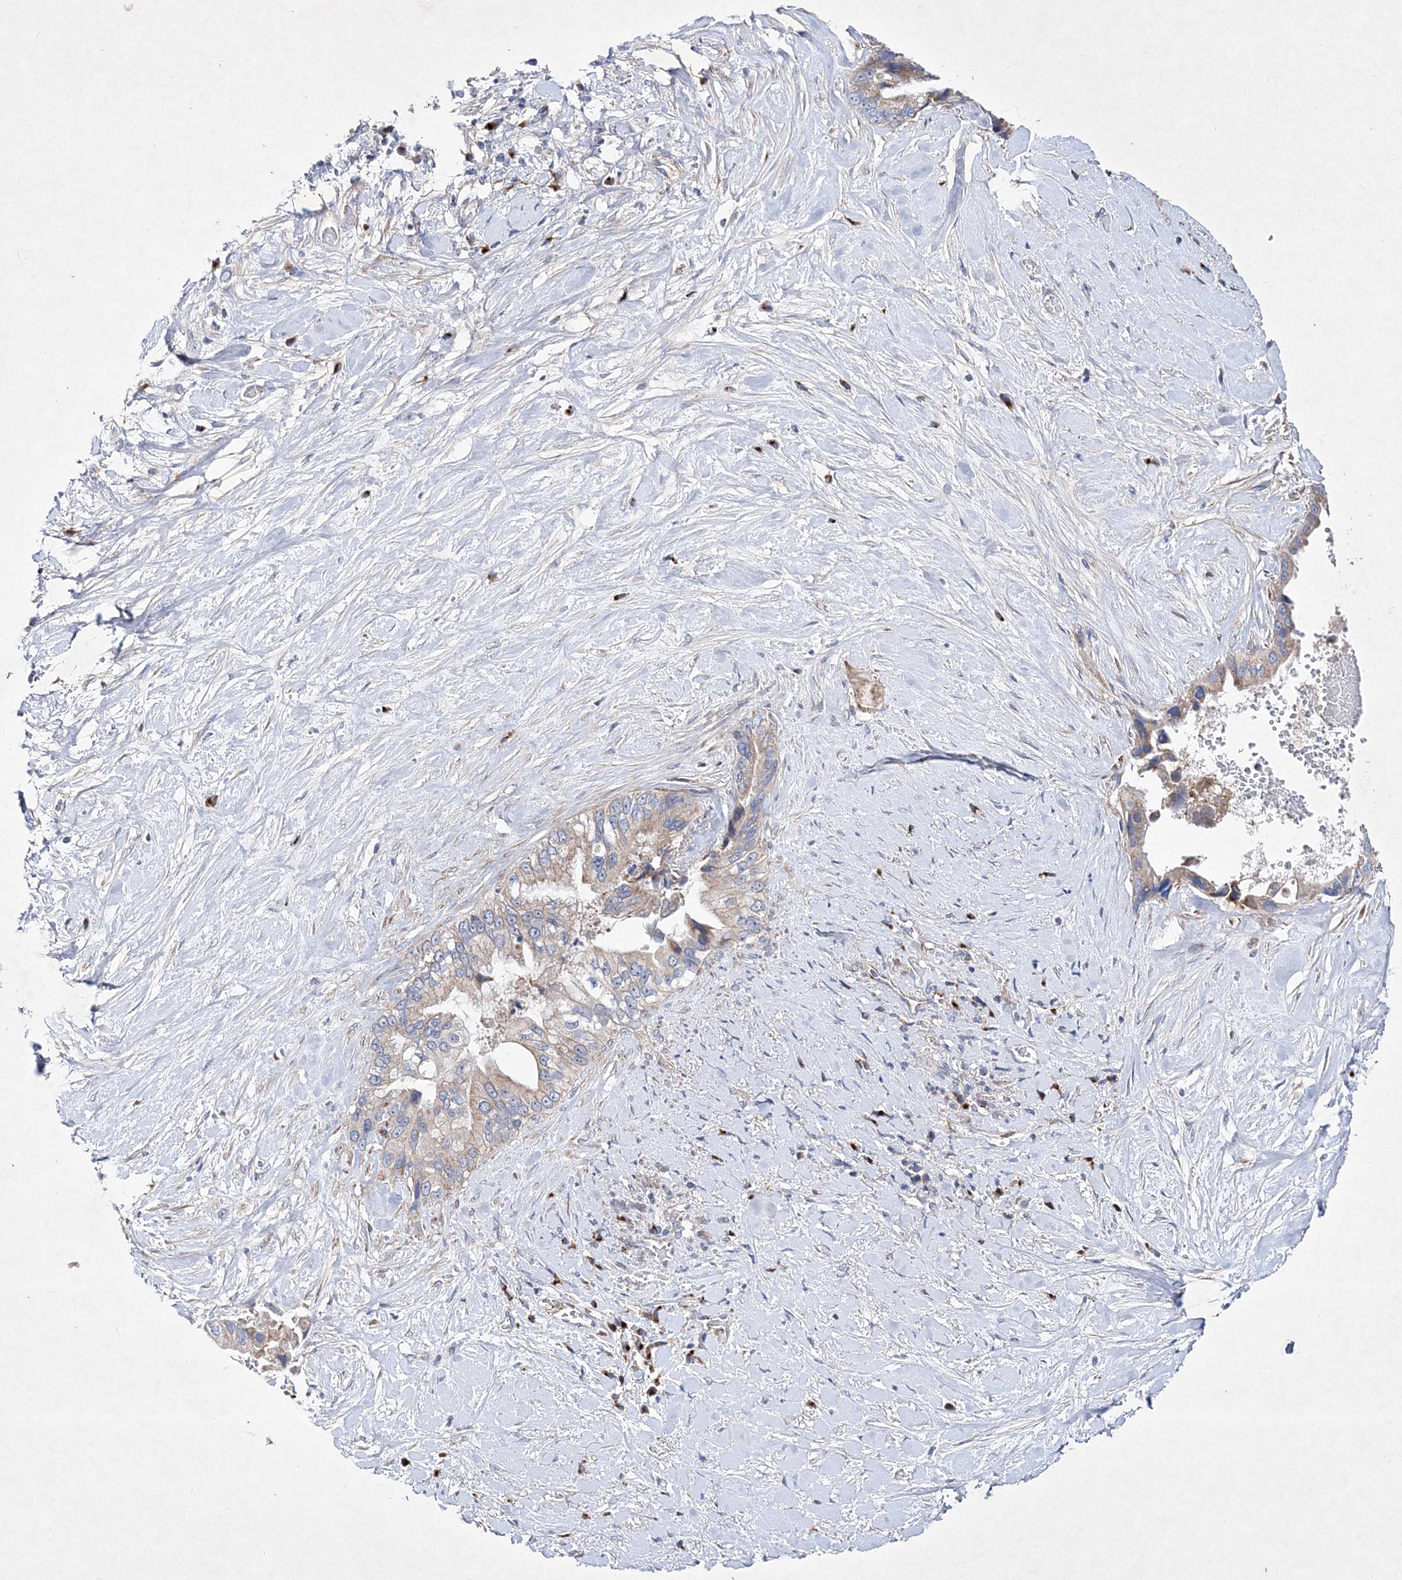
{"staining": {"intensity": "weak", "quantity": ">75%", "location": "cytoplasmic/membranous"}, "tissue": "pancreatic cancer", "cell_type": "Tumor cells", "image_type": "cancer", "snomed": [{"axis": "morphology", "description": "Inflammation, NOS"}, {"axis": "morphology", "description": "Adenocarcinoma, NOS"}, {"axis": "topography", "description": "Pancreas"}], "caption": "Immunohistochemistry (DAB (3,3'-diaminobenzidine)) staining of pancreatic adenocarcinoma demonstrates weak cytoplasmic/membranous protein positivity in approximately >75% of tumor cells. The staining was performed using DAB (3,3'-diaminobenzidine), with brown indicating positive protein expression. Nuclei are stained blue with hematoxylin.", "gene": "METTL8", "patient": {"sex": "female", "age": 56}}